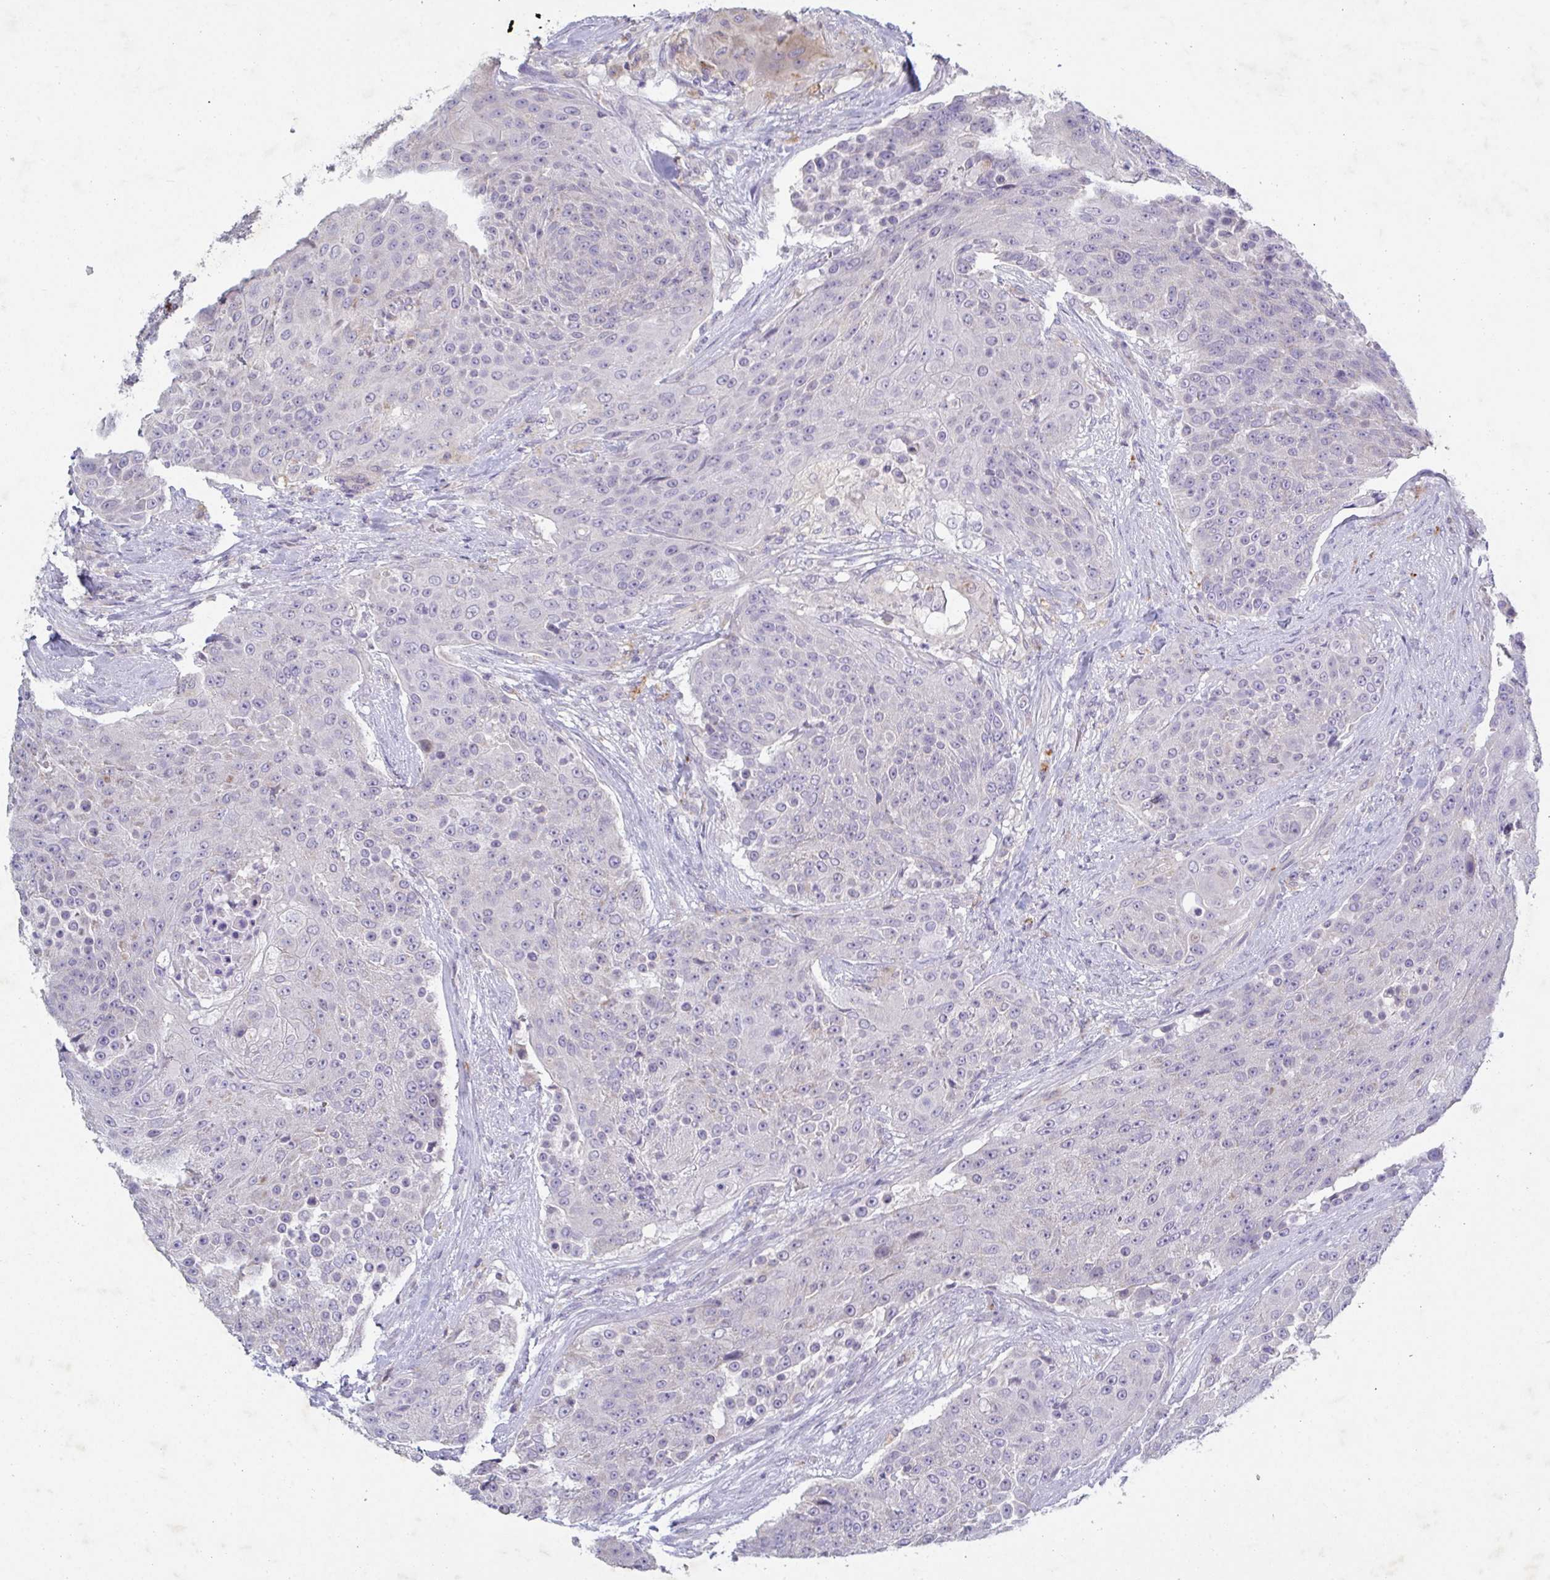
{"staining": {"intensity": "weak", "quantity": "<25%", "location": "cytoplasmic/membranous"}, "tissue": "urothelial cancer", "cell_type": "Tumor cells", "image_type": "cancer", "snomed": [{"axis": "morphology", "description": "Urothelial carcinoma, High grade"}, {"axis": "topography", "description": "Urinary bladder"}], "caption": "A histopathology image of urothelial cancer stained for a protein shows no brown staining in tumor cells.", "gene": "GALNT13", "patient": {"sex": "female", "age": 63}}